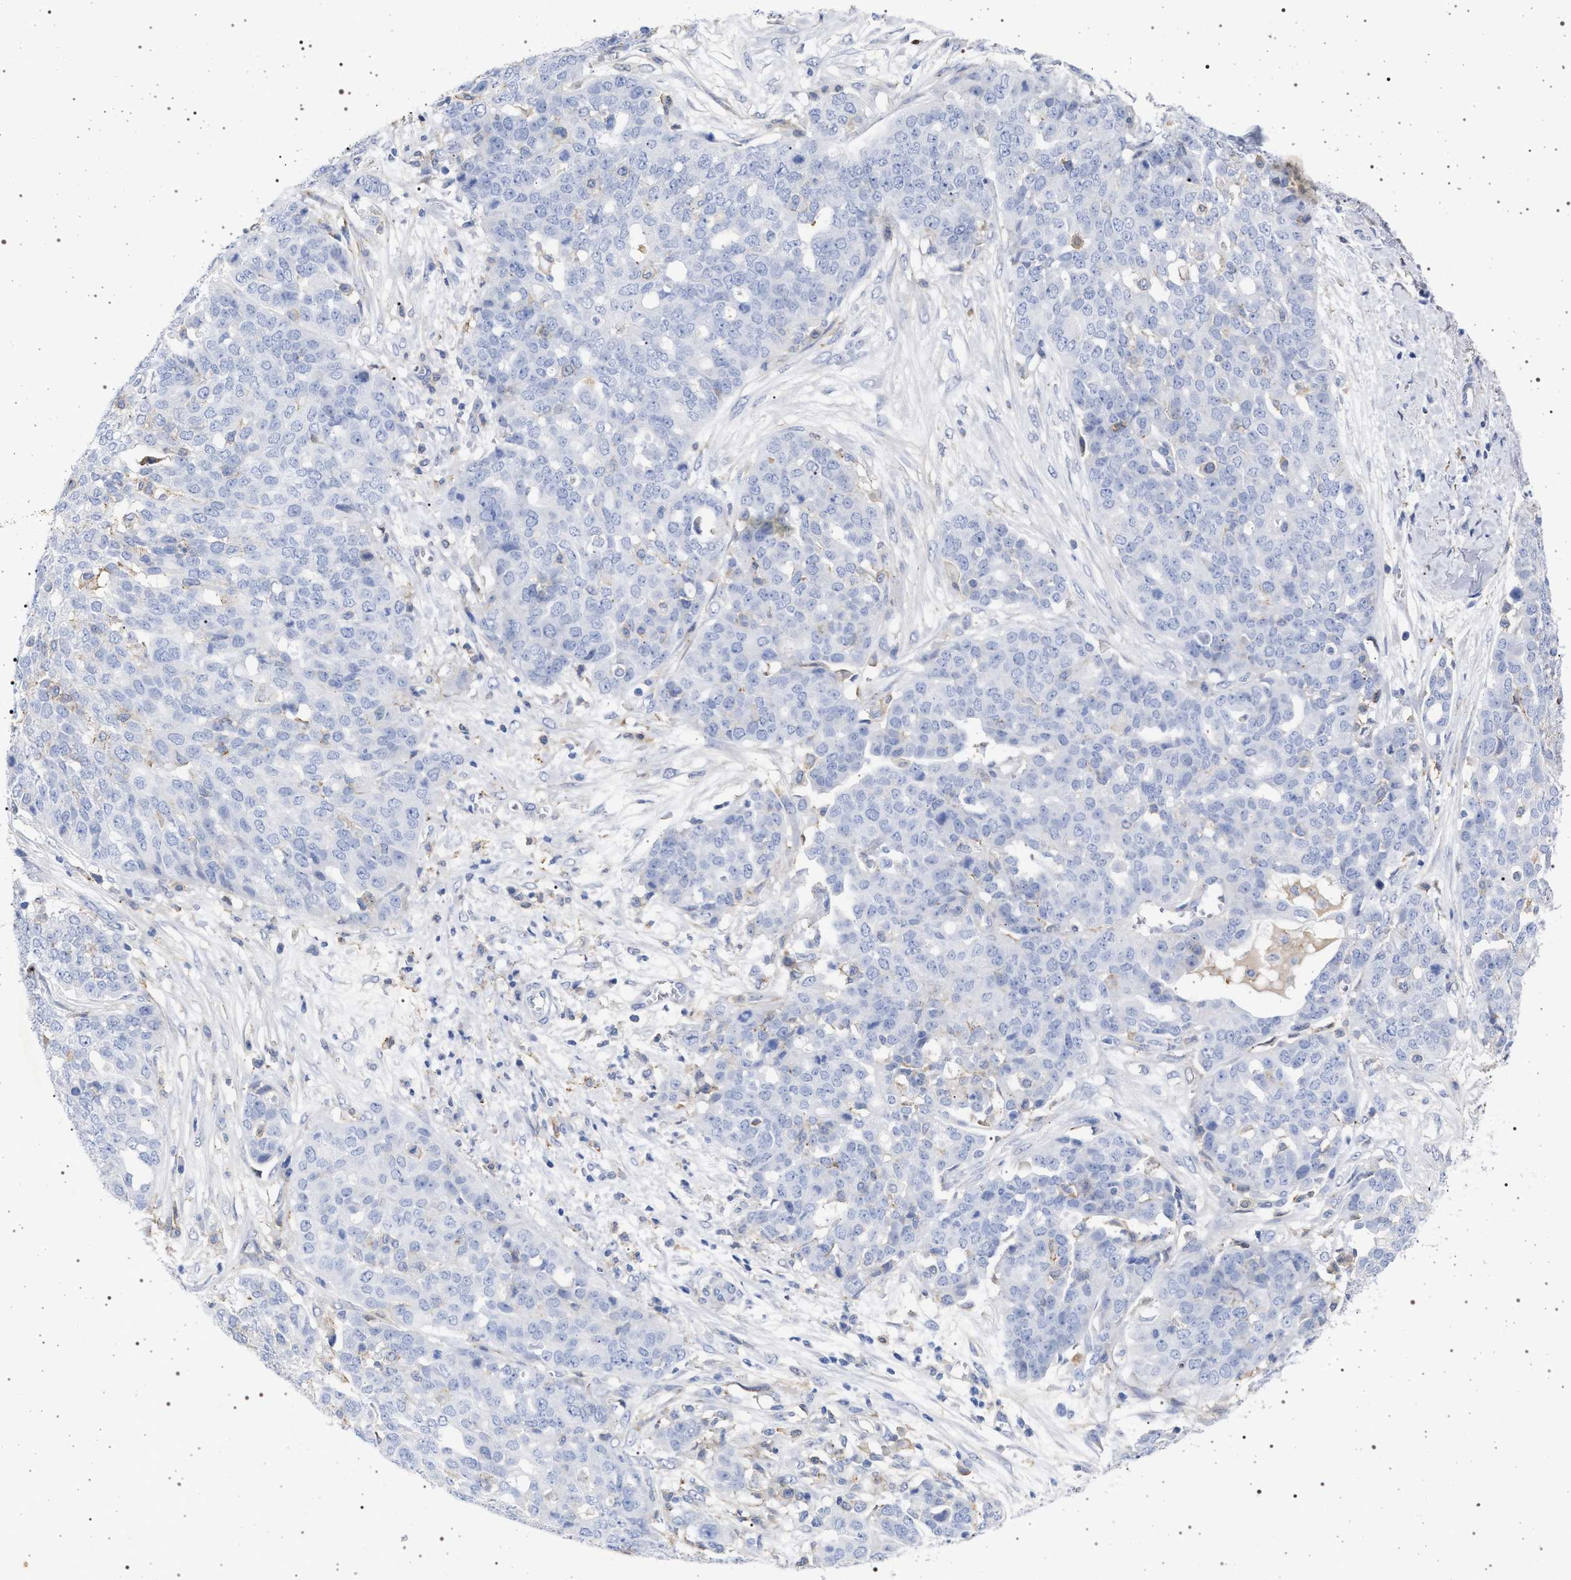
{"staining": {"intensity": "negative", "quantity": "none", "location": "none"}, "tissue": "ovarian cancer", "cell_type": "Tumor cells", "image_type": "cancer", "snomed": [{"axis": "morphology", "description": "Cystadenocarcinoma, serous, NOS"}, {"axis": "topography", "description": "Soft tissue"}, {"axis": "topography", "description": "Ovary"}], "caption": "Ovarian cancer (serous cystadenocarcinoma) was stained to show a protein in brown. There is no significant expression in tumor cells. (DAB immunohistochemistry with hematoxylin counter stain).", "gene": "PLG", "patient": {"sex": "female", "age": 57}}